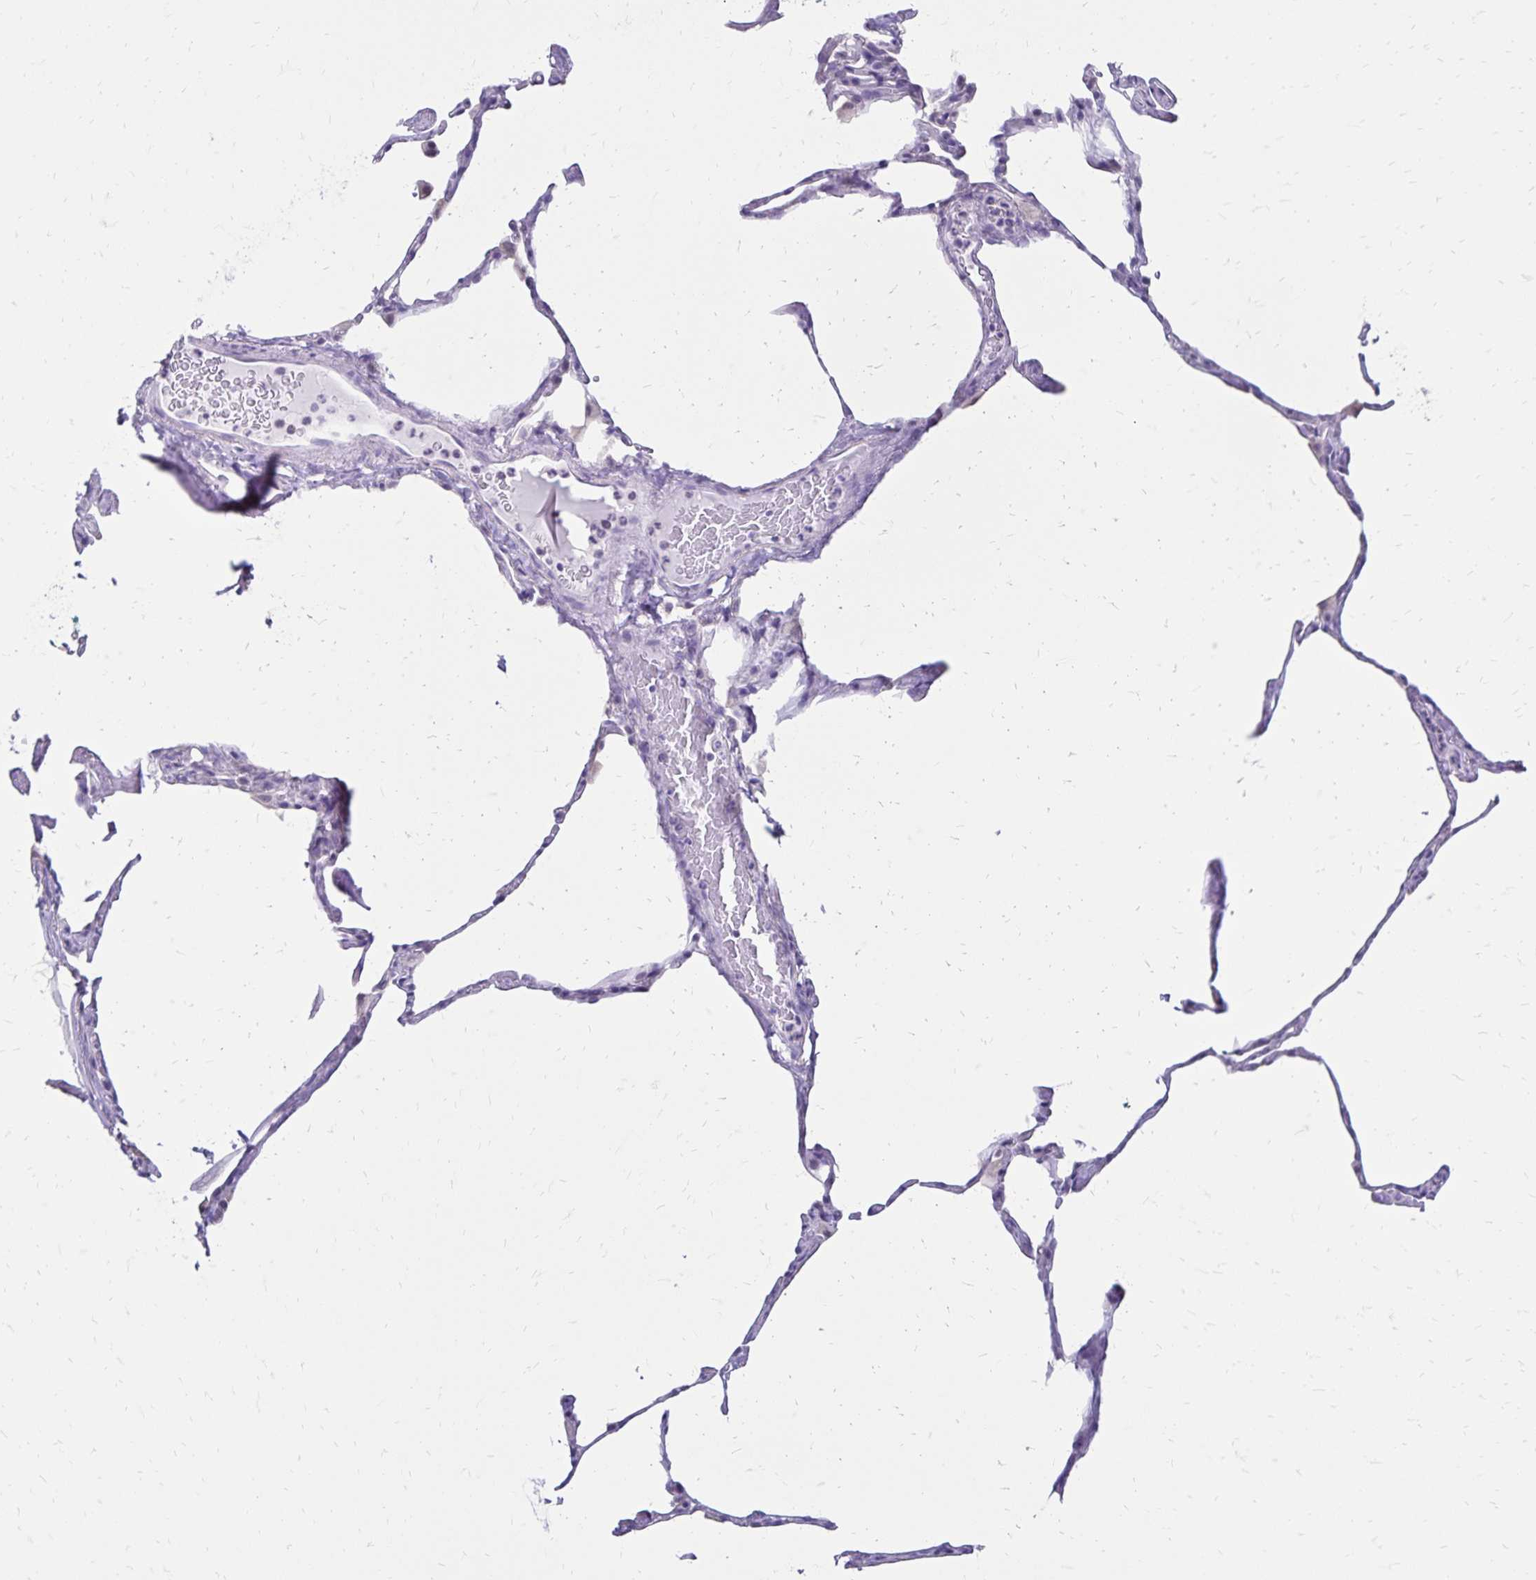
{"staining": {"intensity": "negative", "quantity": "none", "location": "none"}, "tissue": "lung", "cell_type": "Alveolar cells", "image_type": "normal", "snomed": [{"axis": "morphology", "description": "Normal tissue, NOS"}, {"axis": "topography", "description": "Lung"}], "caption": "IHC micrograph of normal human lung stained for a protein (brown), which demonstrates no staining in alveolar cells.", "gene": "SH3GL3", "patient": {"sex": "male", "age": 65}}